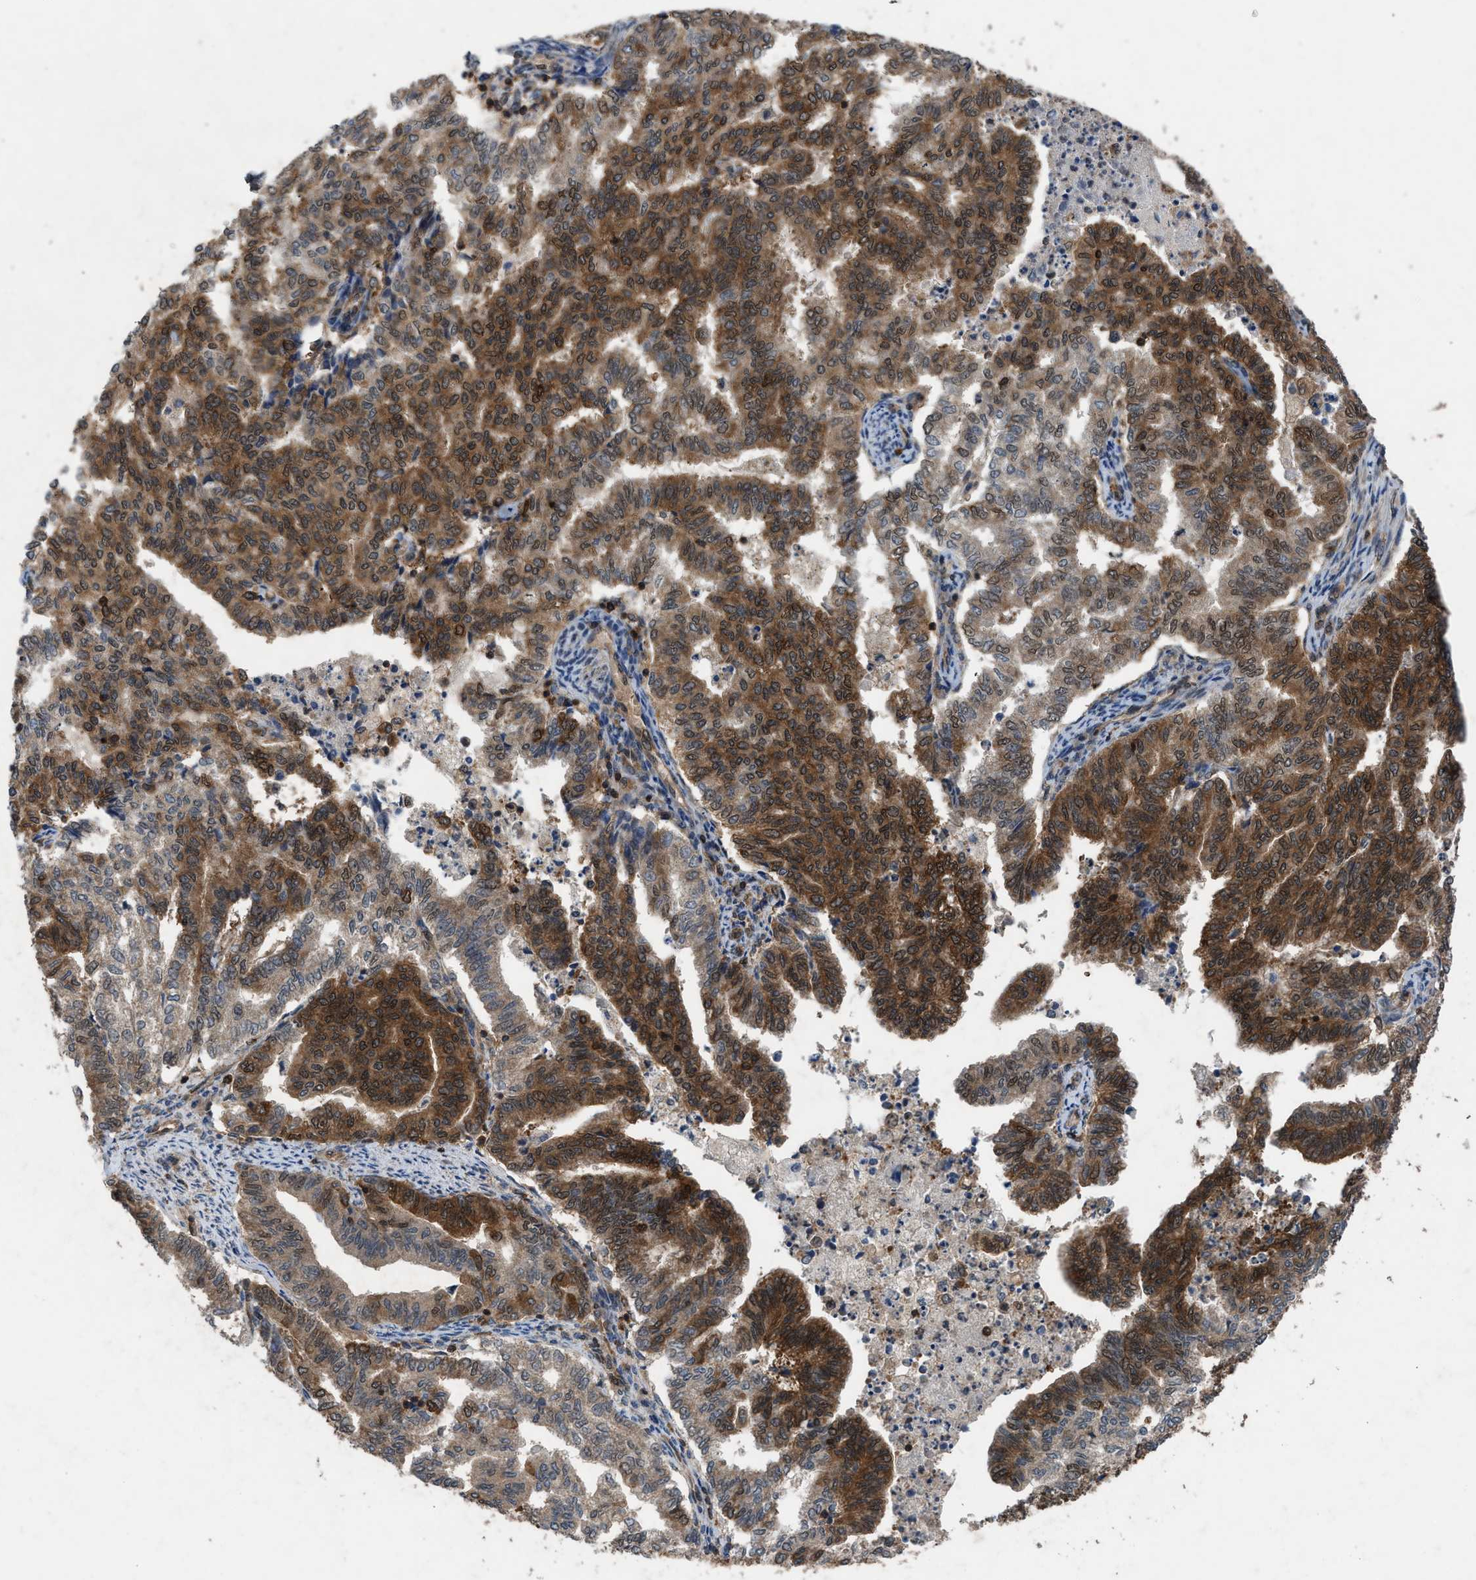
{"staining": {"intensity": "strong", "quantity": "25%-75%", "location": "cytoplasmic/membranous,nuclear"}, "tissue": "endometrial cancer", "cell_type": "Tumor cells", "image_type": "cancer", "snomed": [{"axis": "morphology", "description": "Adenocarcinoma, NOS"}, {"axis": "topography", "description": "Endometrium"}], "caption": "An image showing strong cytoplasmic/membranous and nuclear positivity in approximately 25%-75% of tumor cells in adenocarcinoma (endometrial), as visualized by brown immunohistochemical staining.", "gene": "OXSR1", "patient": {"sex": "female", "age": 79}}